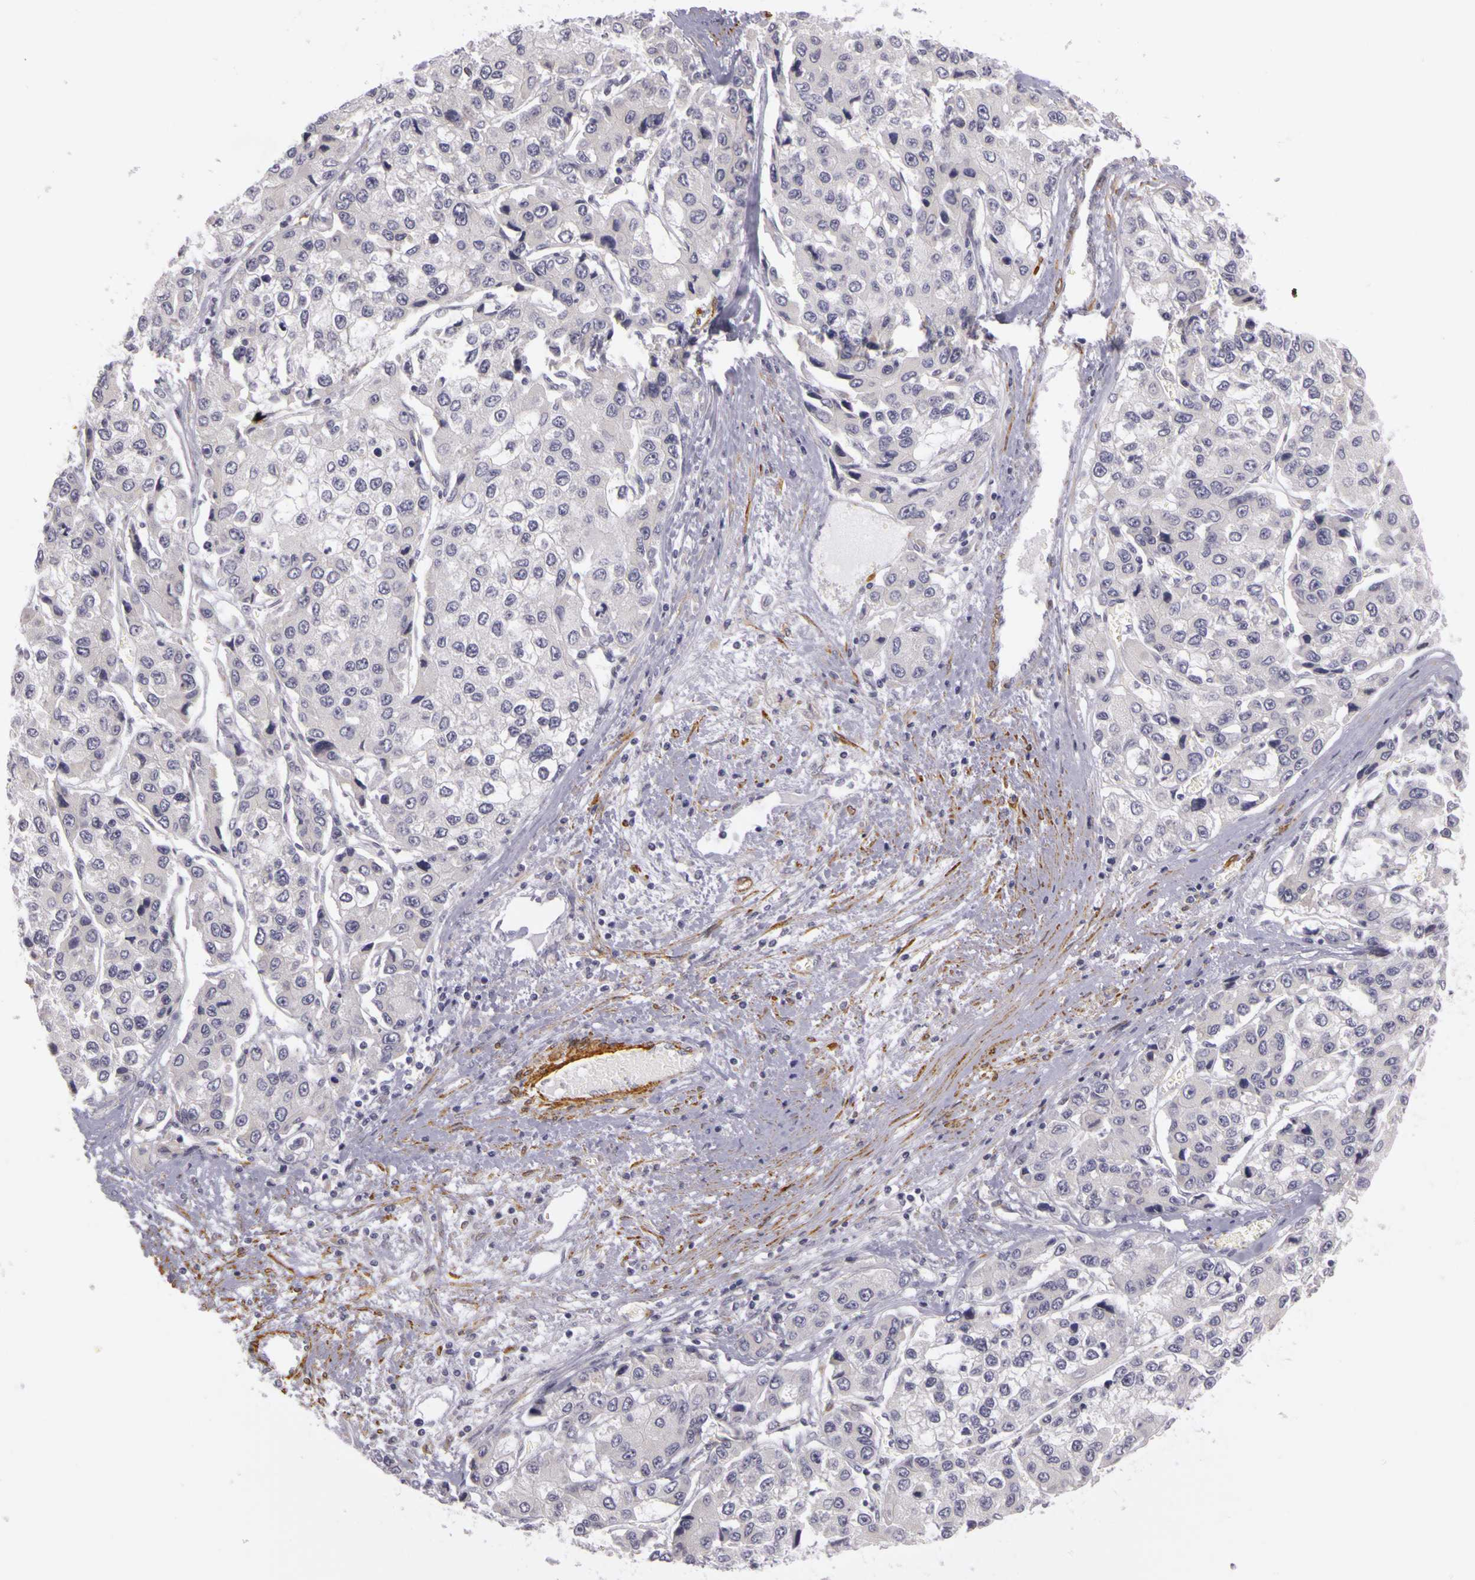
{"staining": {"intensity": "negative", "quantity": "none", "location": "none"}, "tissue": "liver cancer", "cell_type": "Tumor cells", "image_type": "cancer", "snomed": [{"axis": "morphology", "description": "Carcinoma, Hepatocellular, NOS"}, {"axis": "topography", "description": "Liver"}], "caption": "IHC micrograph of liver cancer stained for a protein (brown), which shows no positivity in tumor cells. Brightfield microscopy of IHC stained with DAB (brown) and hematoxylin (blue), captured at high magnification.", "gene": "CNTN2", "patient": {"sex": "female", "age": 66}}